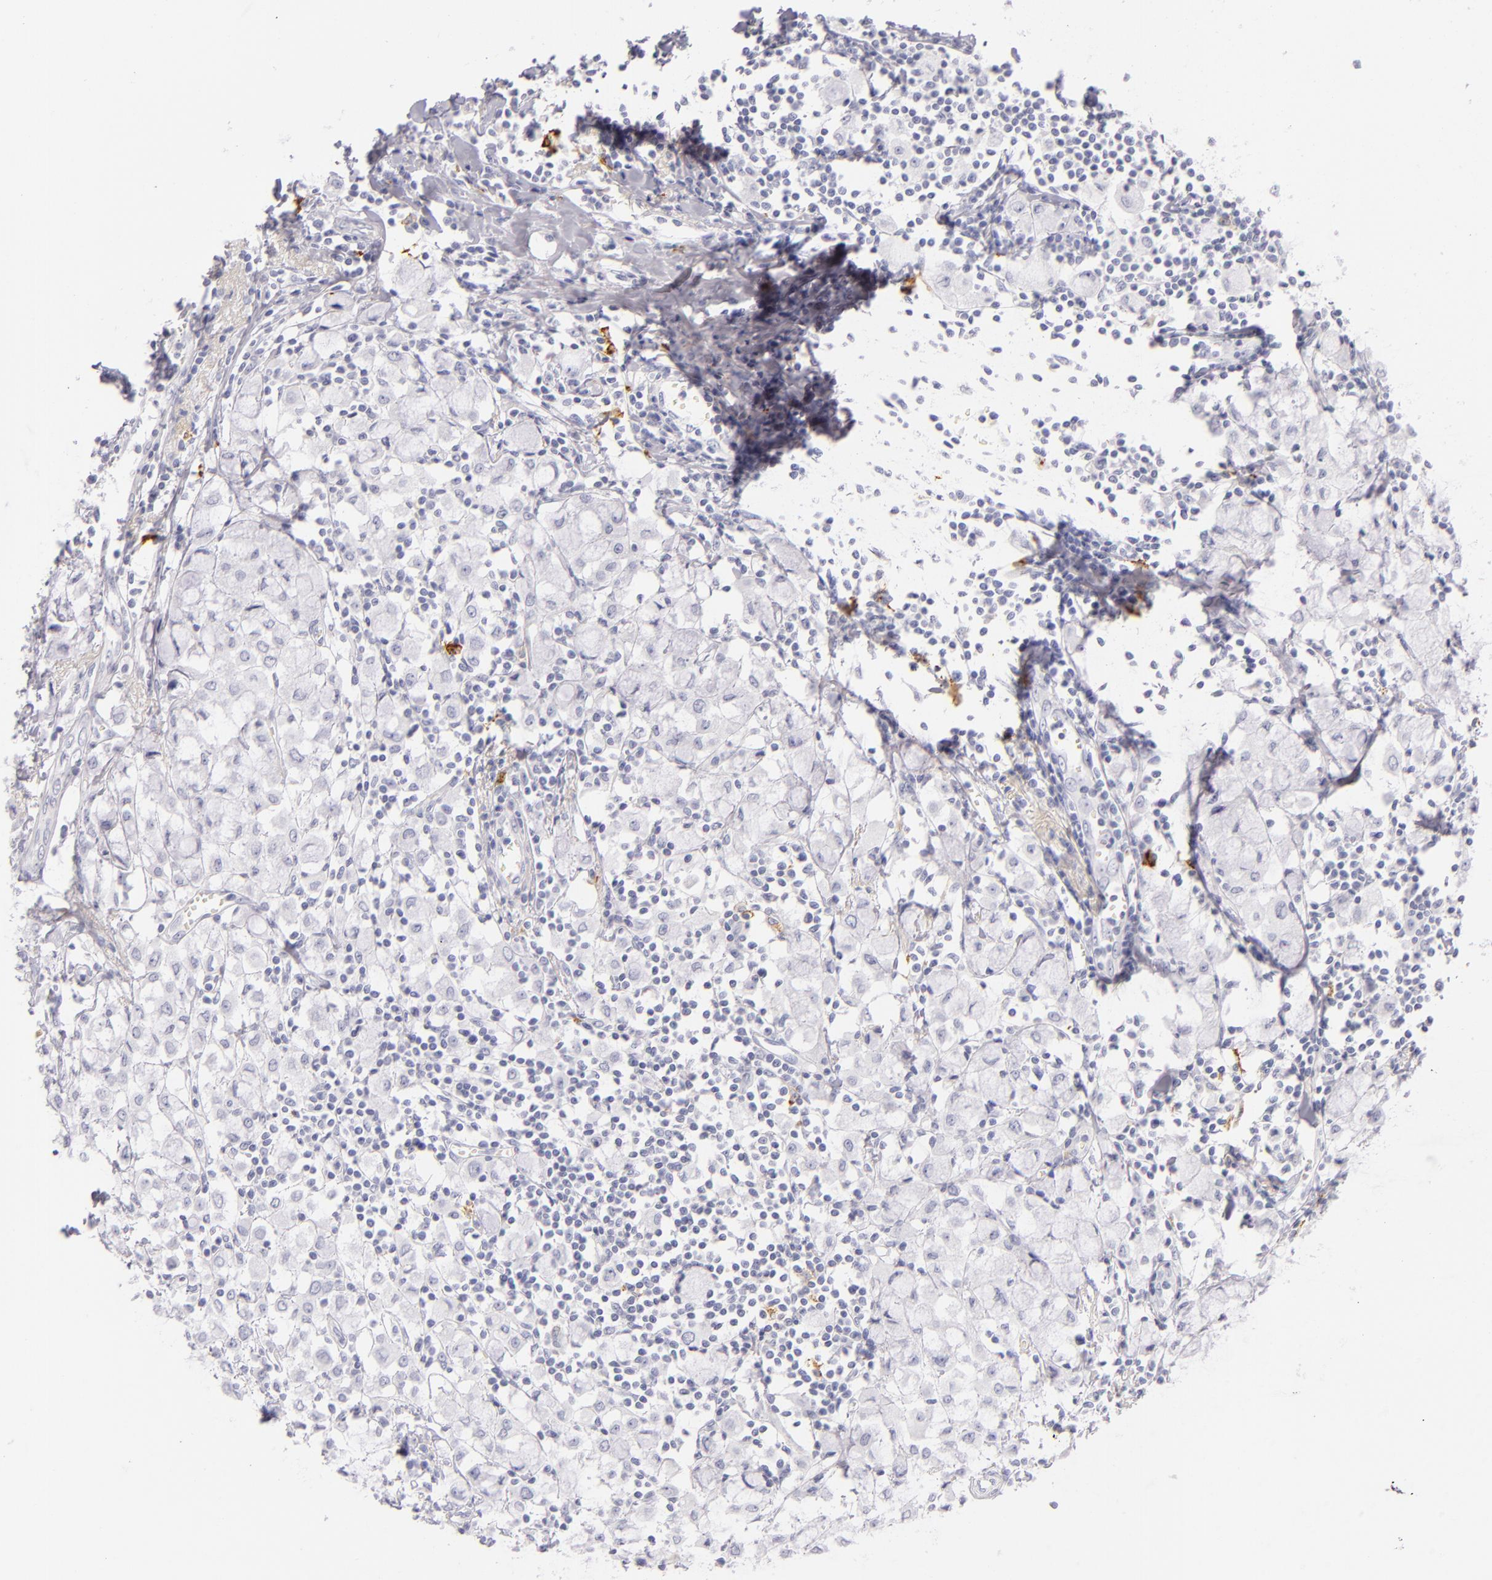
{"staining": {"intensity": "negative", "quantity": "none", "location": "none"}, "tissue": "breast cancer", "cell_type": "Tumor cells", "image_type": "cancer", "snomed": [{"axis": "morphology", "description": "Lobular carcinoma"}, {"axis": "topography", "description": "Breast"}], "caption": "A photomicrograph of breast cancer stained for a protein demonstrates no brown staining in tumor cells.", "gene": "CD207", "patient": {"sex": "female", "age": 85}}